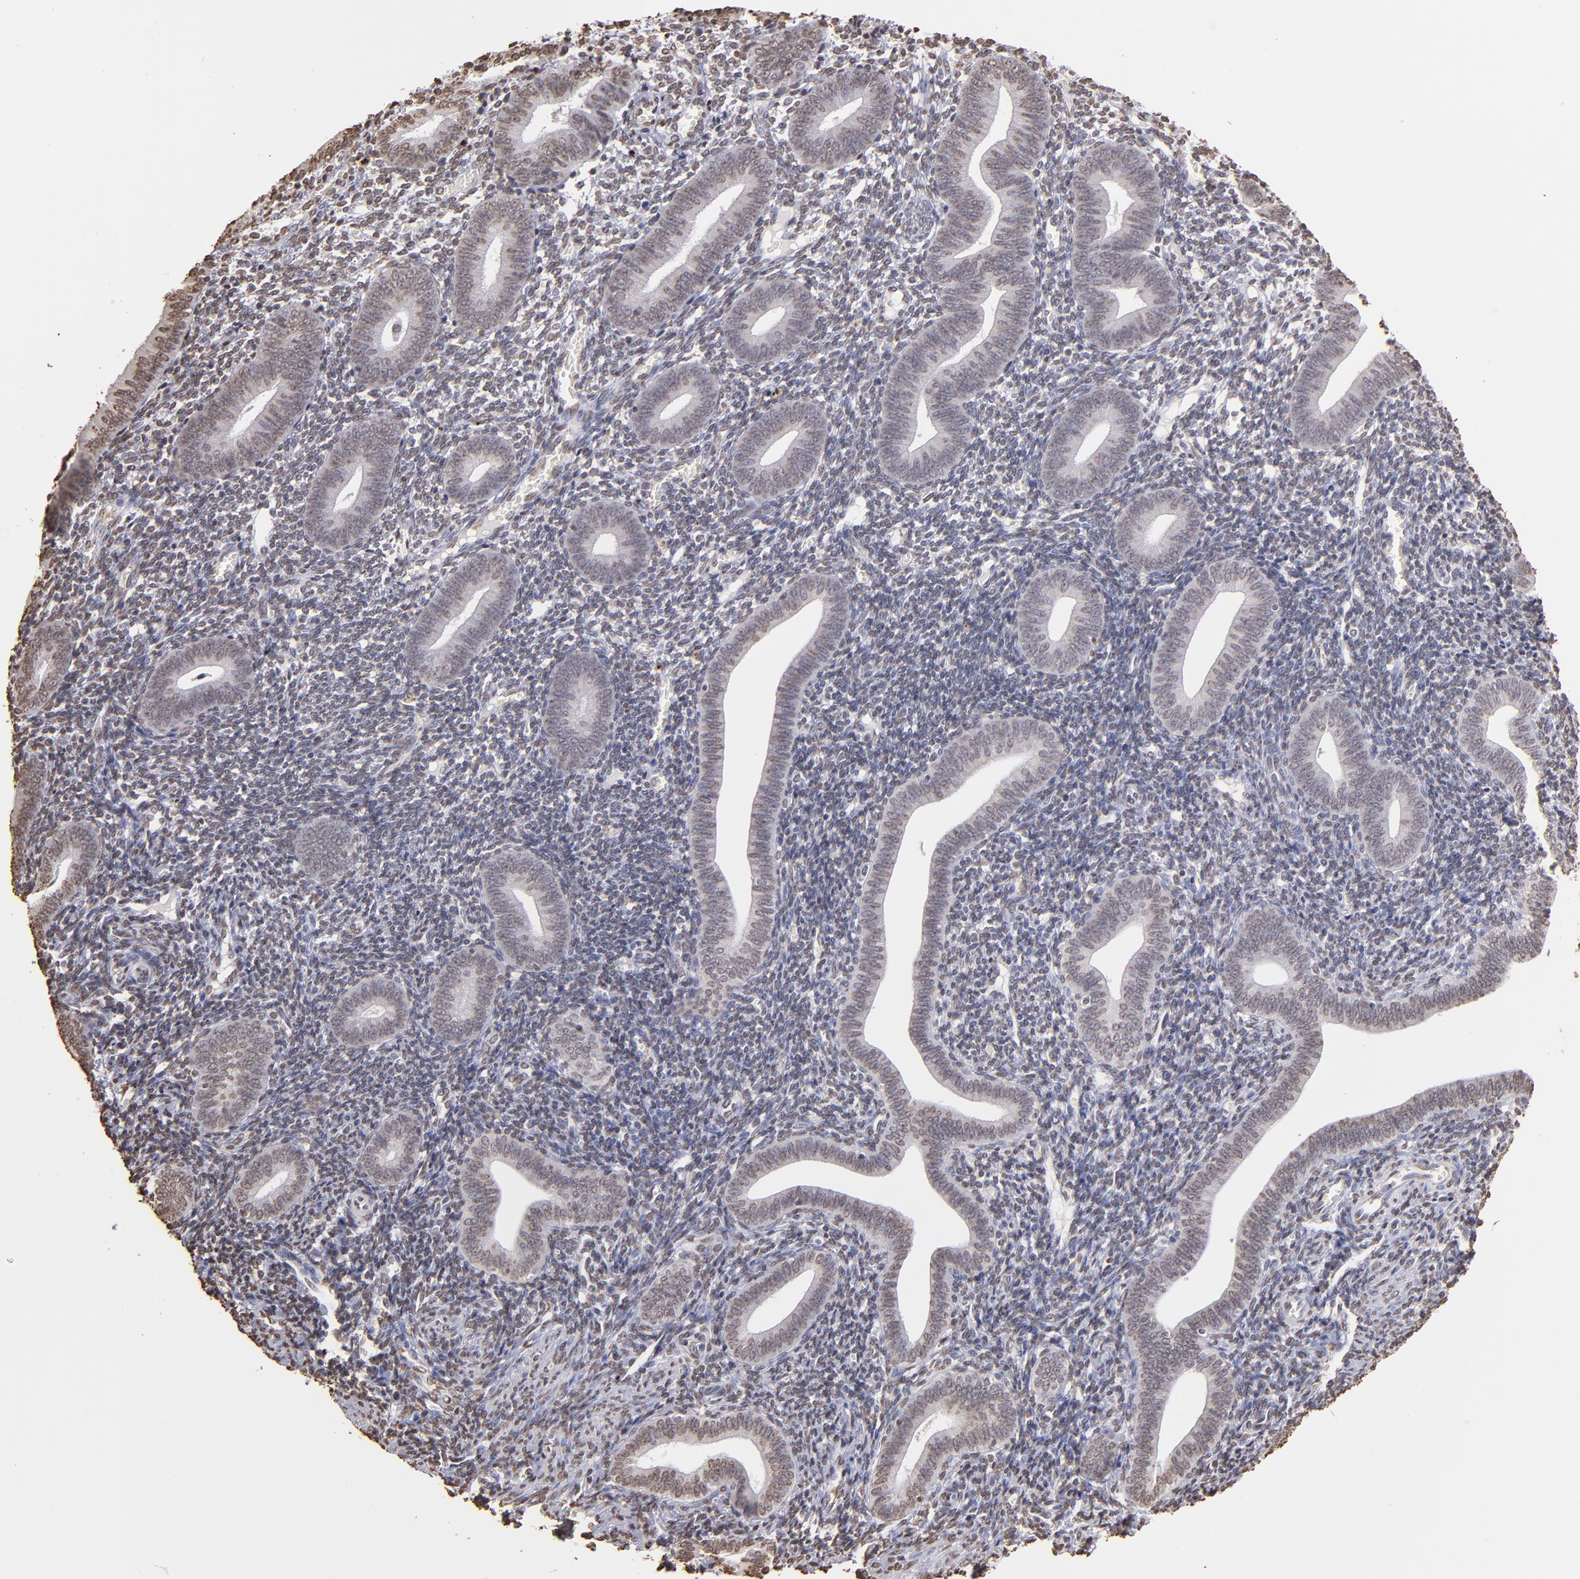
{"staining": {"intensity": "weak", "quantity": "<25%", "location": "nuclear"}, "tissue": "endometrium", "cell_type": "Cells in endometrial stroma", "image_type": "normal", "snomed": [{"axis": "morphology", "description": "Normal tissue, NOS"}, {"axis": "topography", "description": "Uterus"}, {"axis": "topography", "description": "Endometrium"}], "caption": "Immunohistochemistry of unremarkable human endometrium exhibits no expression in cells in endometrial stroma. (Stains: DAB immunohistochemistry with hematoxylin counter stain, Microscopy: brightfield microscopy at high magnification).", "gene": "LBX1", "patient": {"sex": "female", "age": 33}}